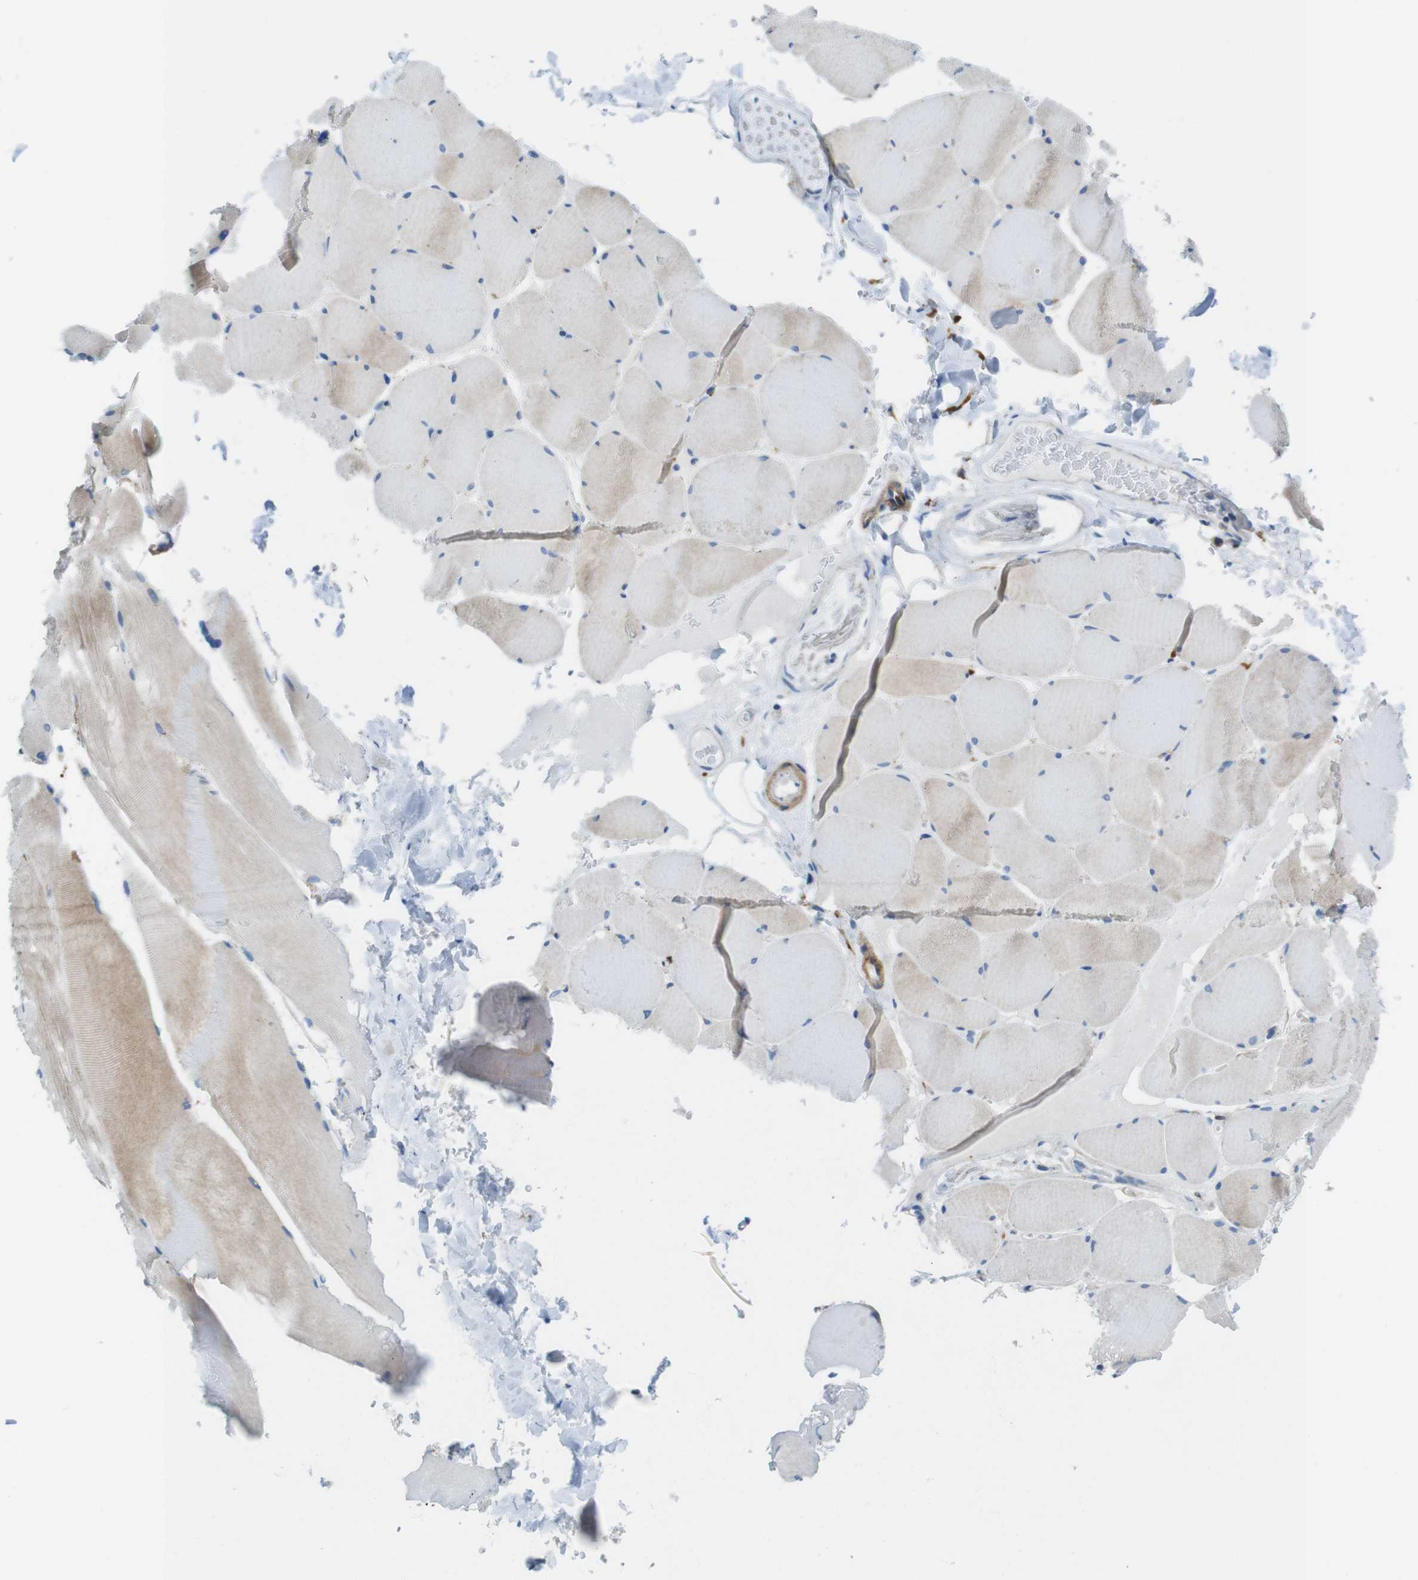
{"staining": {"intensity": "weak", "quantity": "25%-75%", "location": "cytoplasmic/membranous"}, "tissue": "skeletal muscle", "cell_type": "Myocytes", "image_type": "normal", "snomed": [{"axis": "morphology", "description": "Normal tissue, NOS"}, {"axis": "topography", "description": "Skin"}, {"axis": "topography", "description": "Skeletal muscle"}], "caption": "Immunohistochemistry (IHC) of unremarkable human skeletal muscle shows low levels of weak cytoplasmic/membranous expression in approximately 25%-75% of myocytes. The protein of interest is shown in brown color, while the nuclei are stained blue.", "gene": "CLMN", "patient": {"sex": "male", "age": 83}}